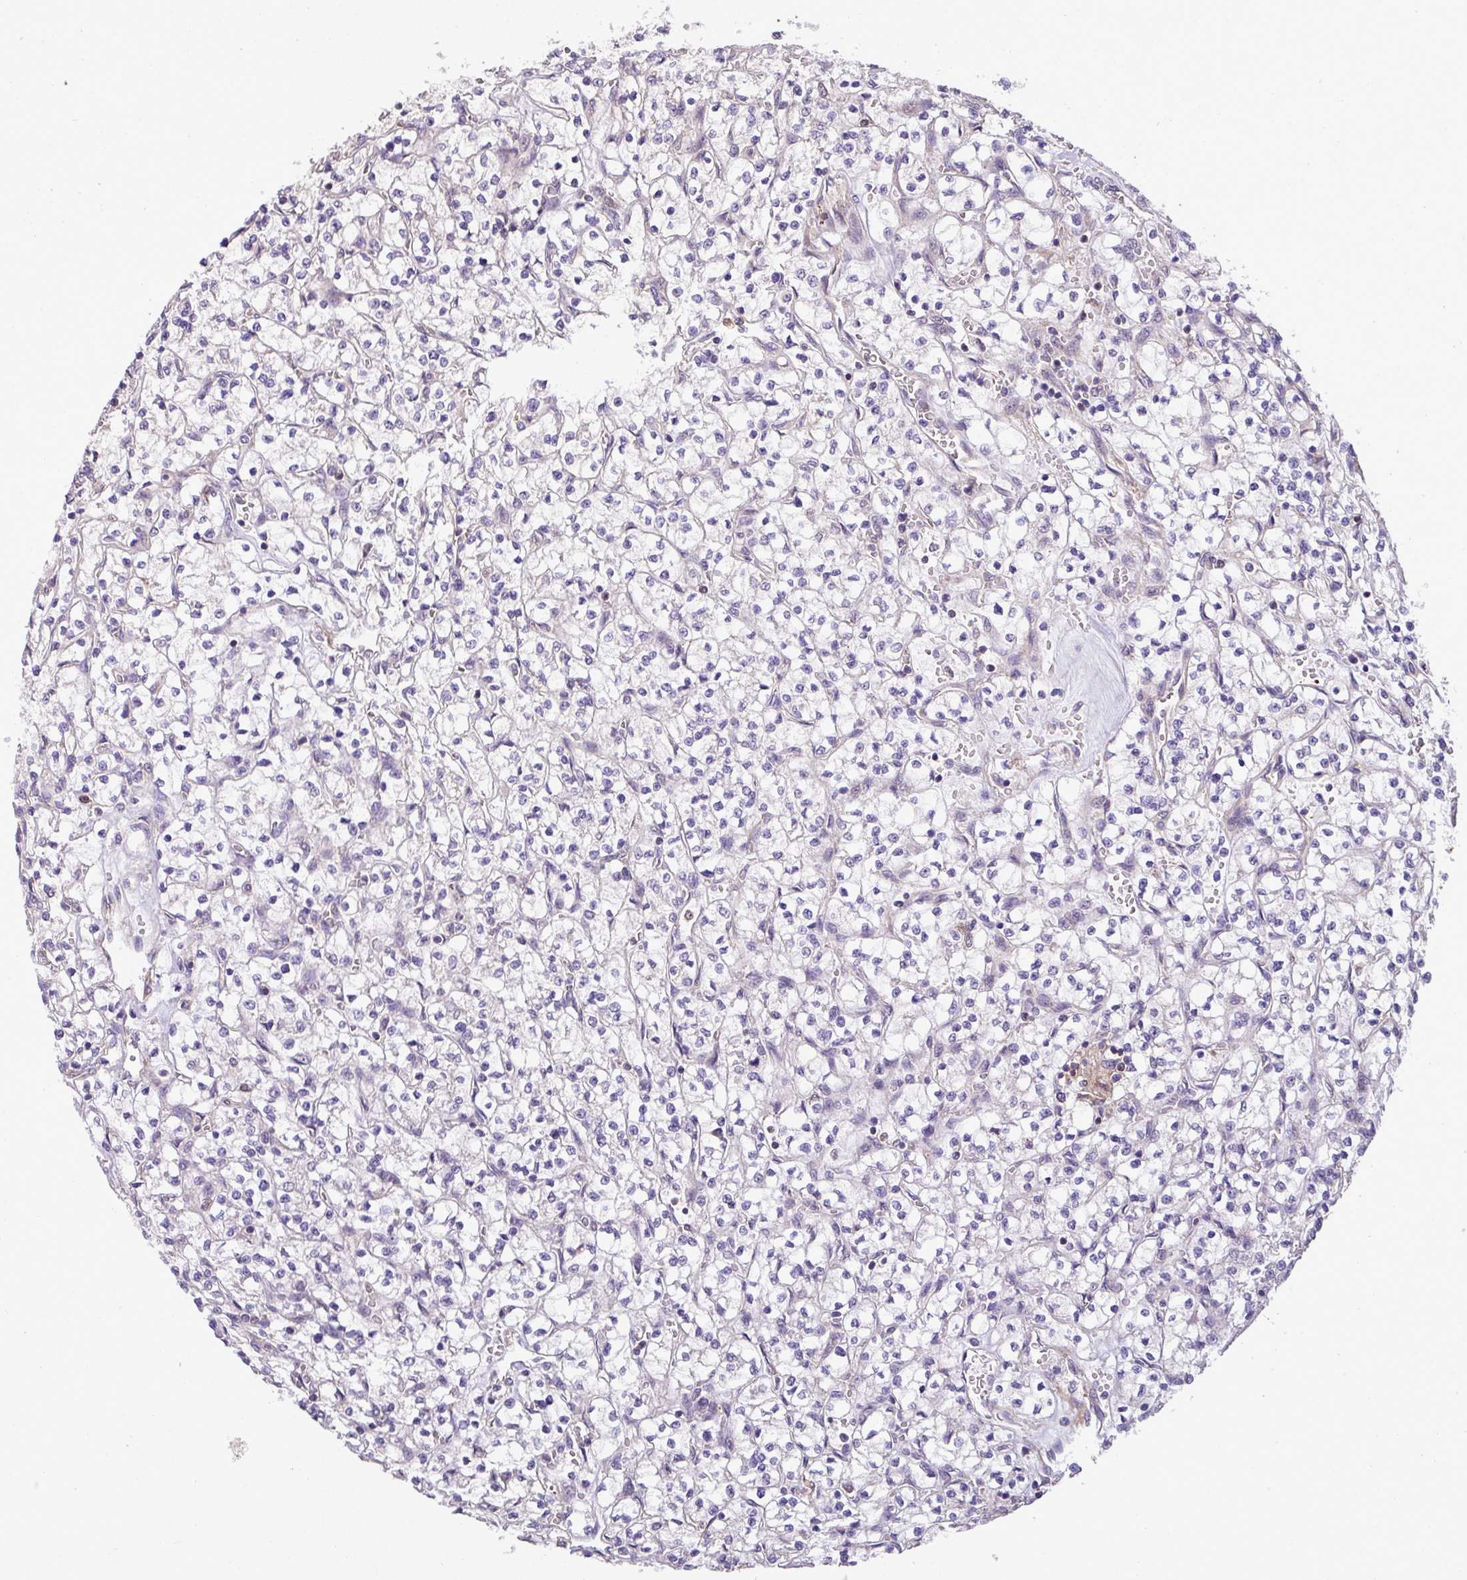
{"staining": {"intensity": "negative", "quantity": "none", "location": "none"}, "tissue": "renal cancer", "cell_type": "Tumor cells", "image_type": "cancer", "snomed": [{"axis": "morphology", "description": "Adenocarcinoma, NOS"}, {"axis": "topography", "description": "Kidney"}], "caption": "Tumor cells show no significant protein expression in renal adenocarcinoma.", "gene": "CASS4", "patient": {"sex": "female", "age": 64}}